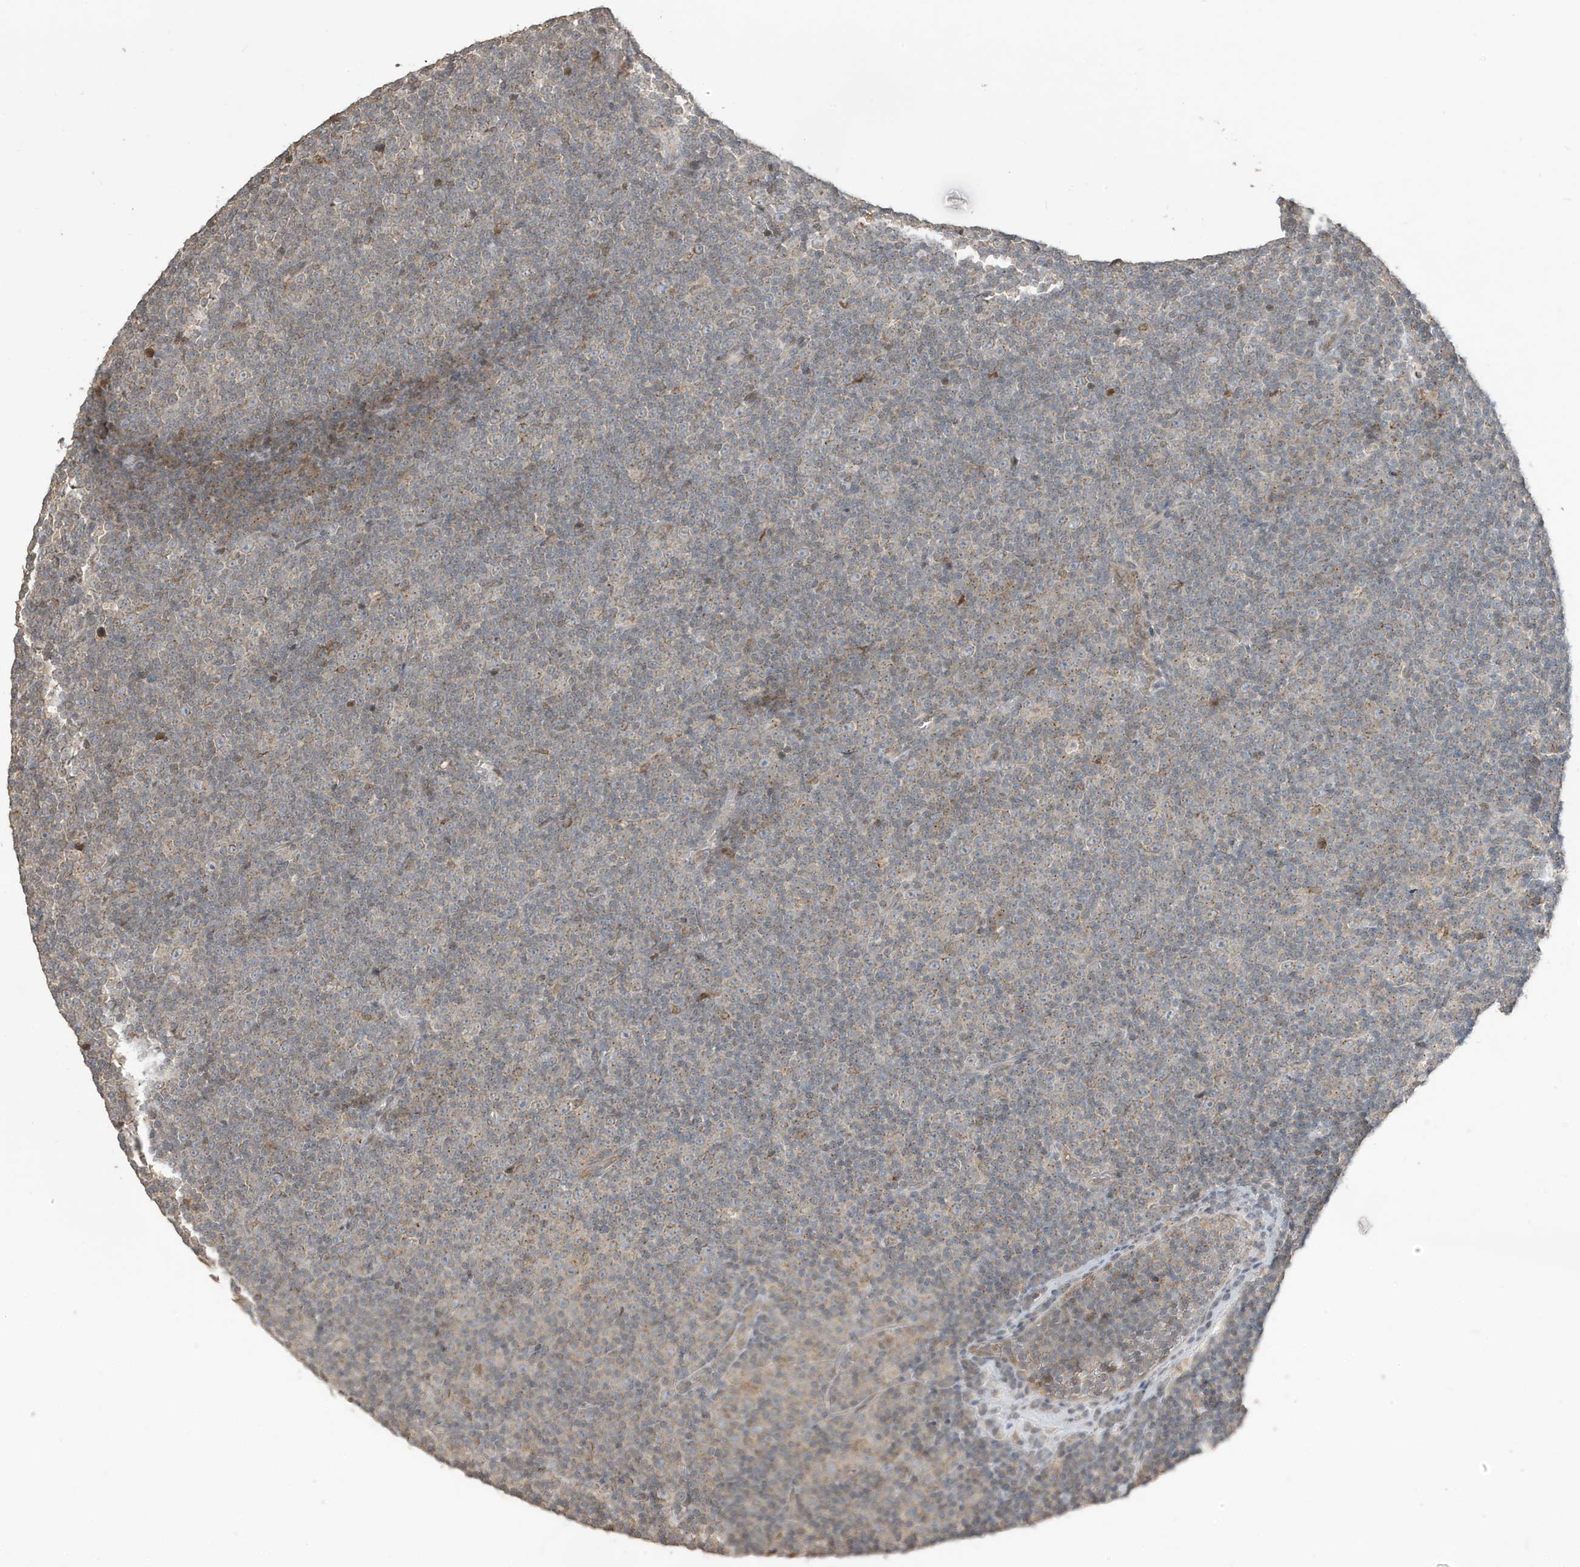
{"staining": {"intensity": "negative", "quantity": "none", "location": "none"}, "tissue": "lymphoma", "cell_type": "Tumor cells", "image_type": "cancer", "snomed": [{"axis": "morphology", "description": "Malignant lymphoma, non-Hodgkin's type, Low grade"}, {"axis": "topography", "description": "Lymph node"}], "caption": "Lymphoma was stained to show a protein in brown. There is no significant positivity in tumor cells.", "gene": "RER1", "patient": {"sex": "female", "age": 67}}